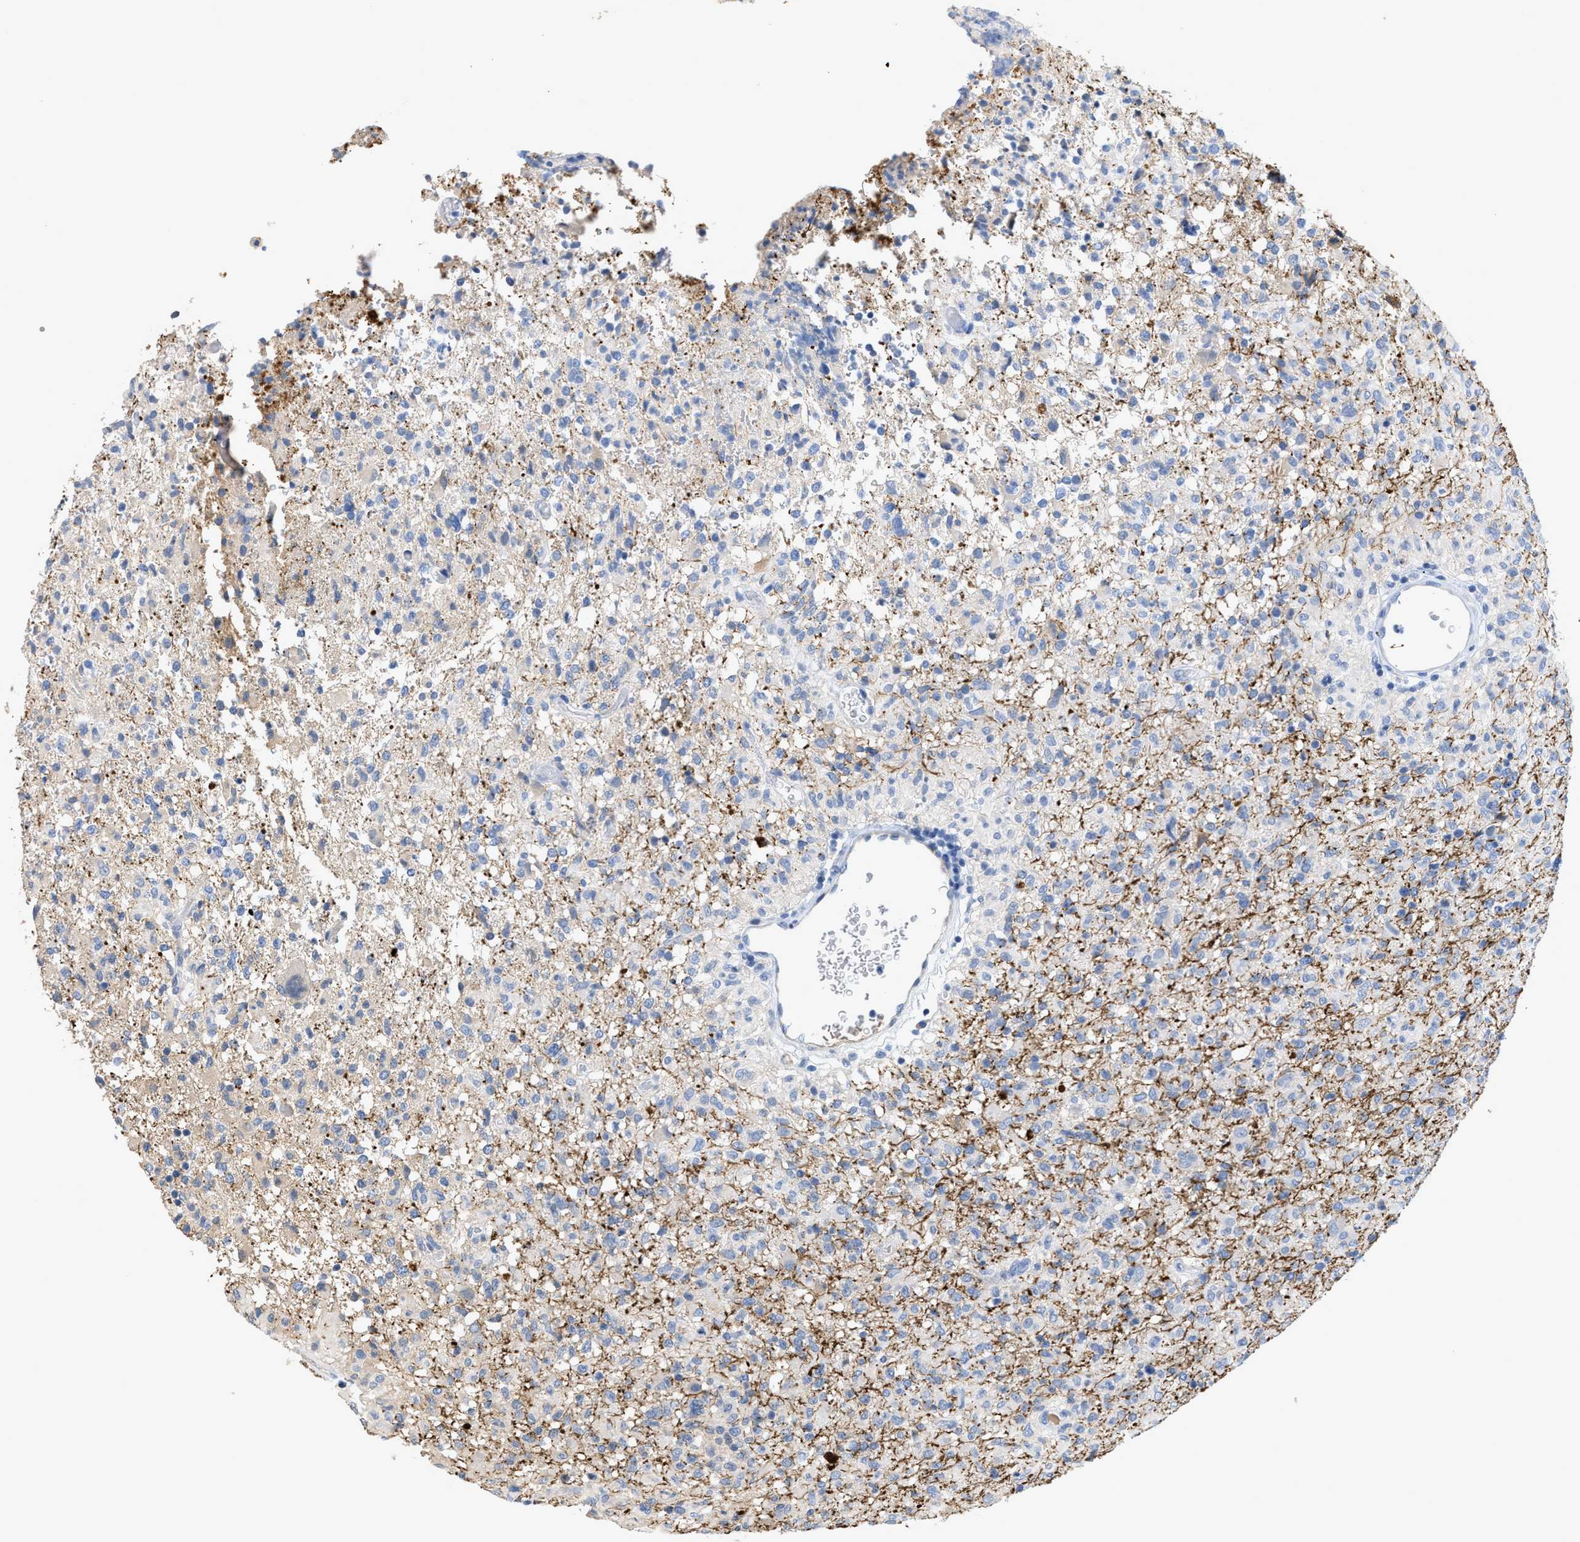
{"staining": {"intensity": "negative", "quantity": "none", "location": "none"}, "tissue": "glioma", "cell_type": "Tumor cells", "image_type": "cancer", "snomed": [{"axis": "morphology", "description": "Glioma, malignant, High grade"}, {"axis": "topography", "description": "Brain"}], "caption": "There is no significant staining in tumor cells of malignant high-grade glioma. (DAB immunohistochemistry with hematoxylin counter stain).", "gene": "CRYM", "patient": {"sex": "female", "age": 57}}